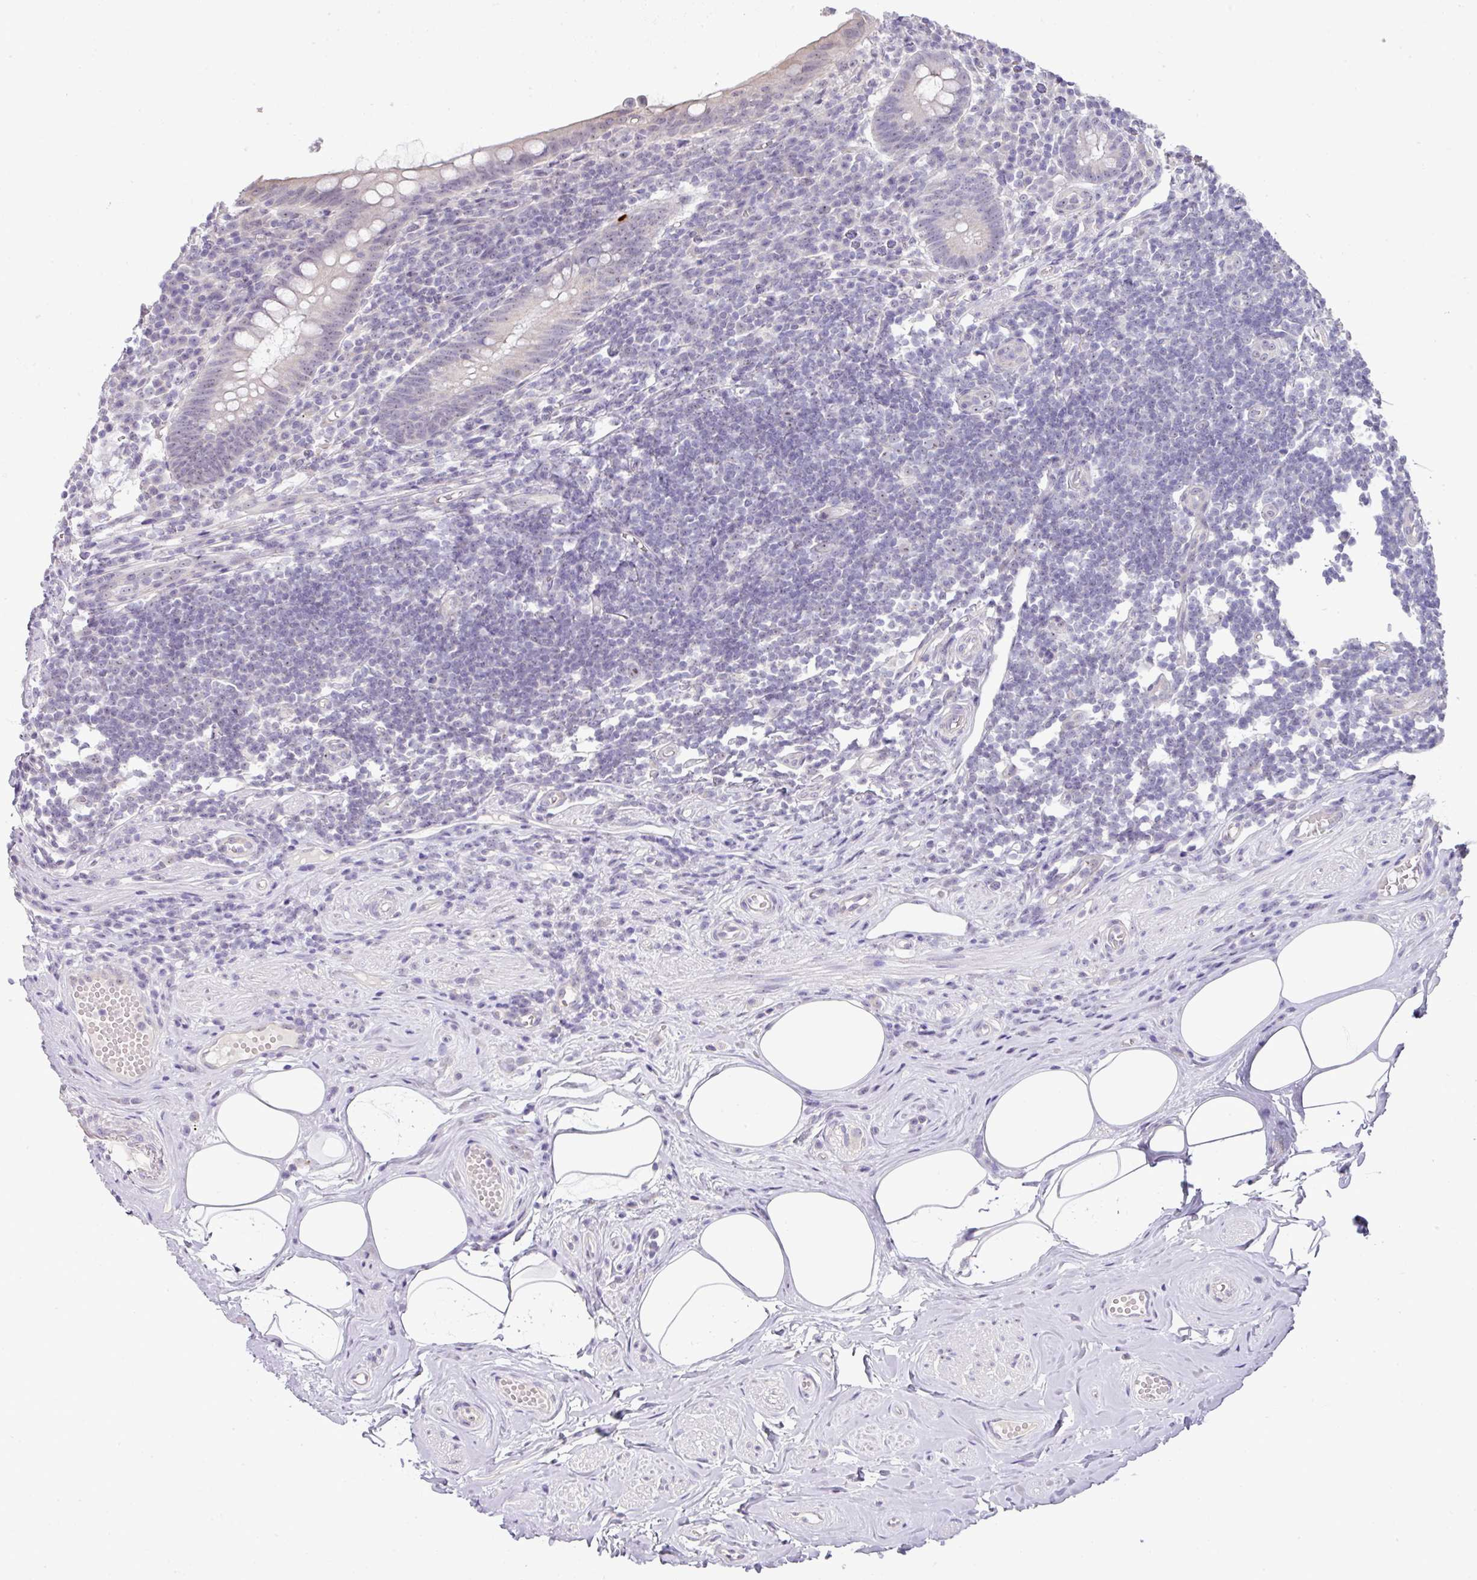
{"staining": {"intensity": "weak", "quantity": "<25%", "location": "nuclear"}, "tissue": "appendix", "cell_type": "Glandular cells", "image_type": "normal", "snomed": [{"axis": "morphology", "description": "Normal tissue, NOS"}, {"axis": "topography", "description": "Appendix"}], "caption": "IHC of benign human appendix reveals no staining in glandular cells.", "gene": "GCG", "patient": {"sex": "female", "age": 56}}